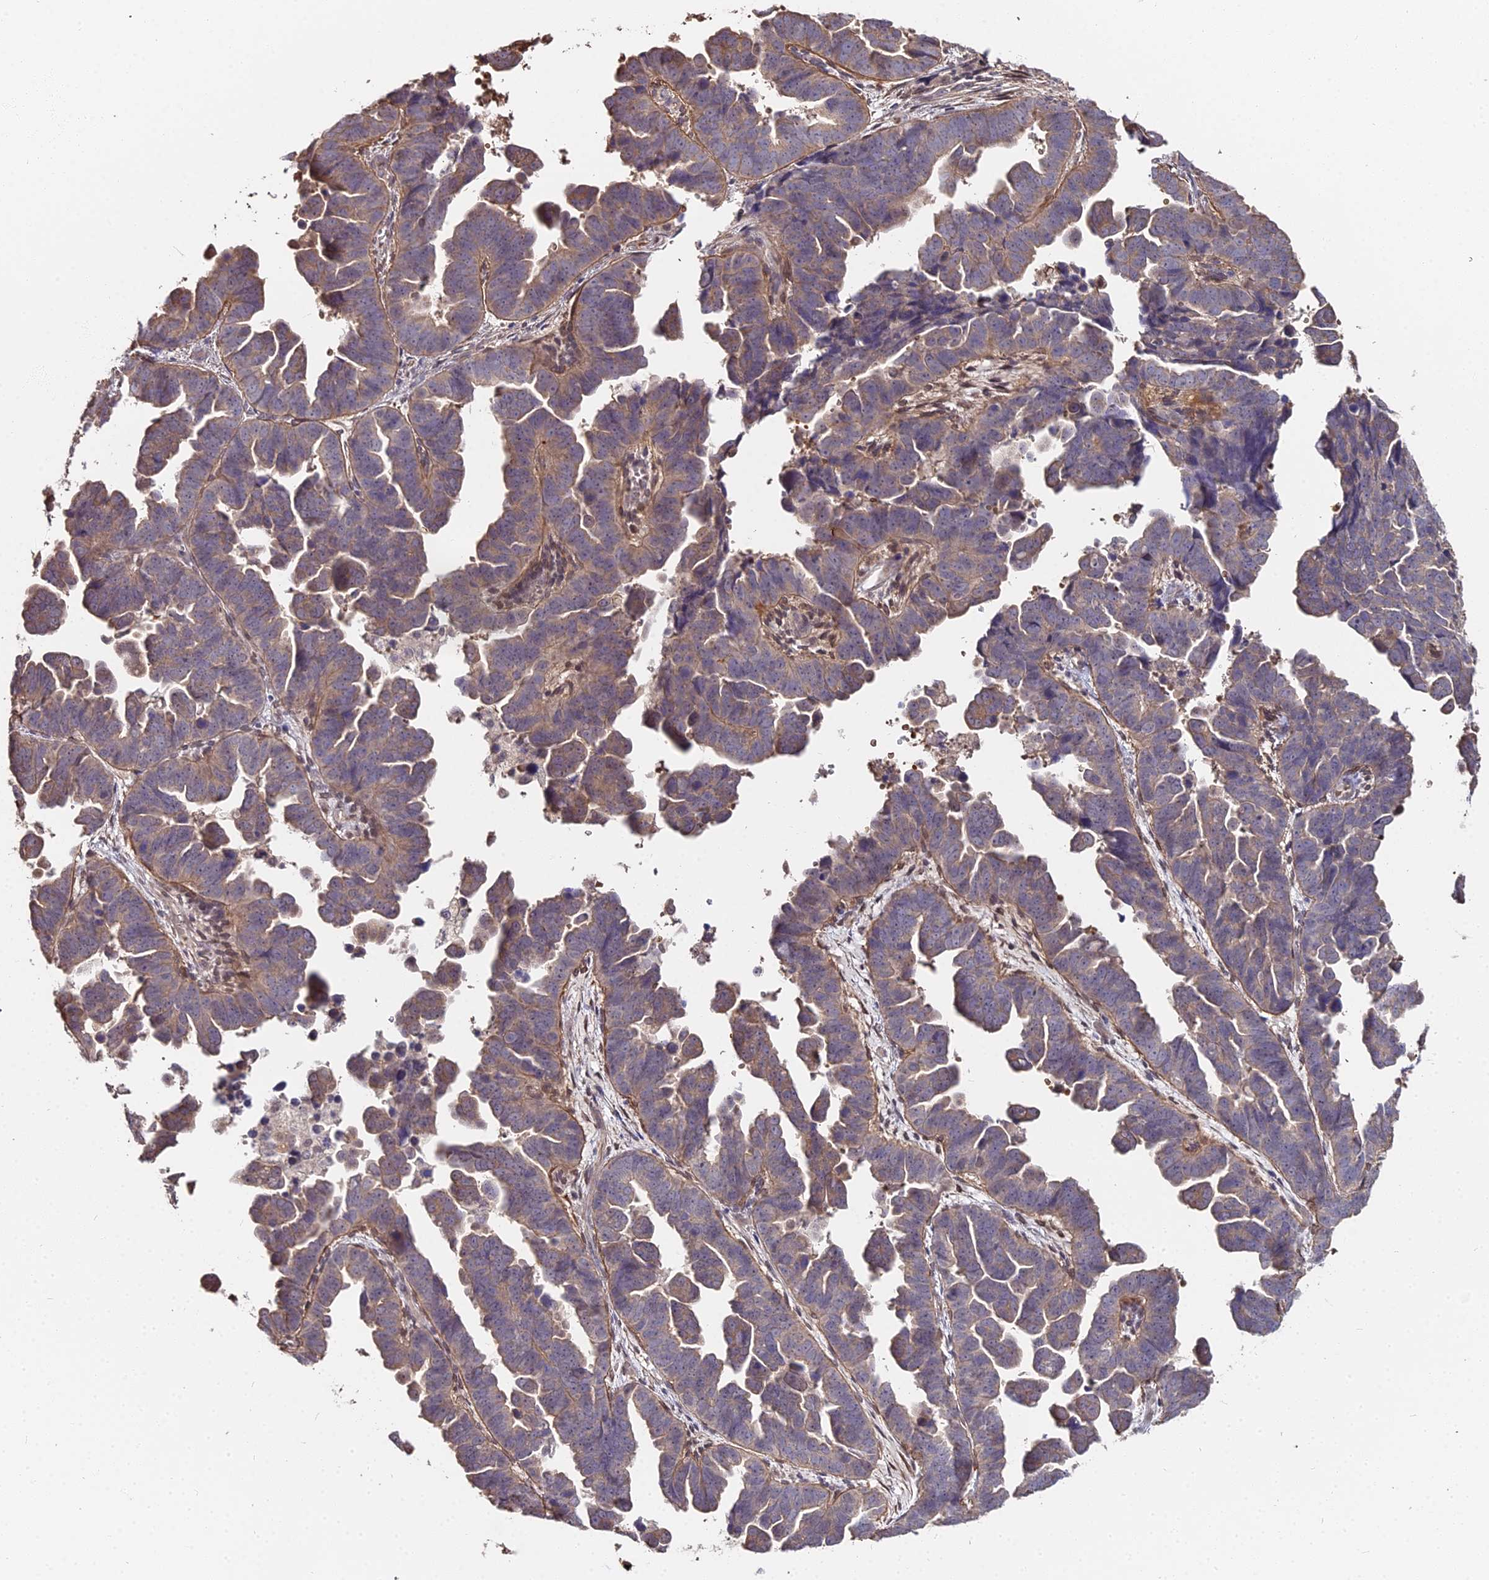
{"staining": {"intensity": "weak", "quantity": "25%-75%", "location": "cytoplasmic/membranous"}, "tissue": "endometrial cancer", "cell_type": "Tumor cells", "image_type": "cancer", "snomed": [{"axis": "morphology", "description": "Adenocarcinoma, NOS"}, {"axis": "topography", "description": "Endometrium"}], "caption": "A brown stain labels weak cytoplasmic/membranous positivity of a protein in endometrial cancer tumor cells.", "gene": "ZDBF2", "patient": {"sex": "female", "age": 75}}